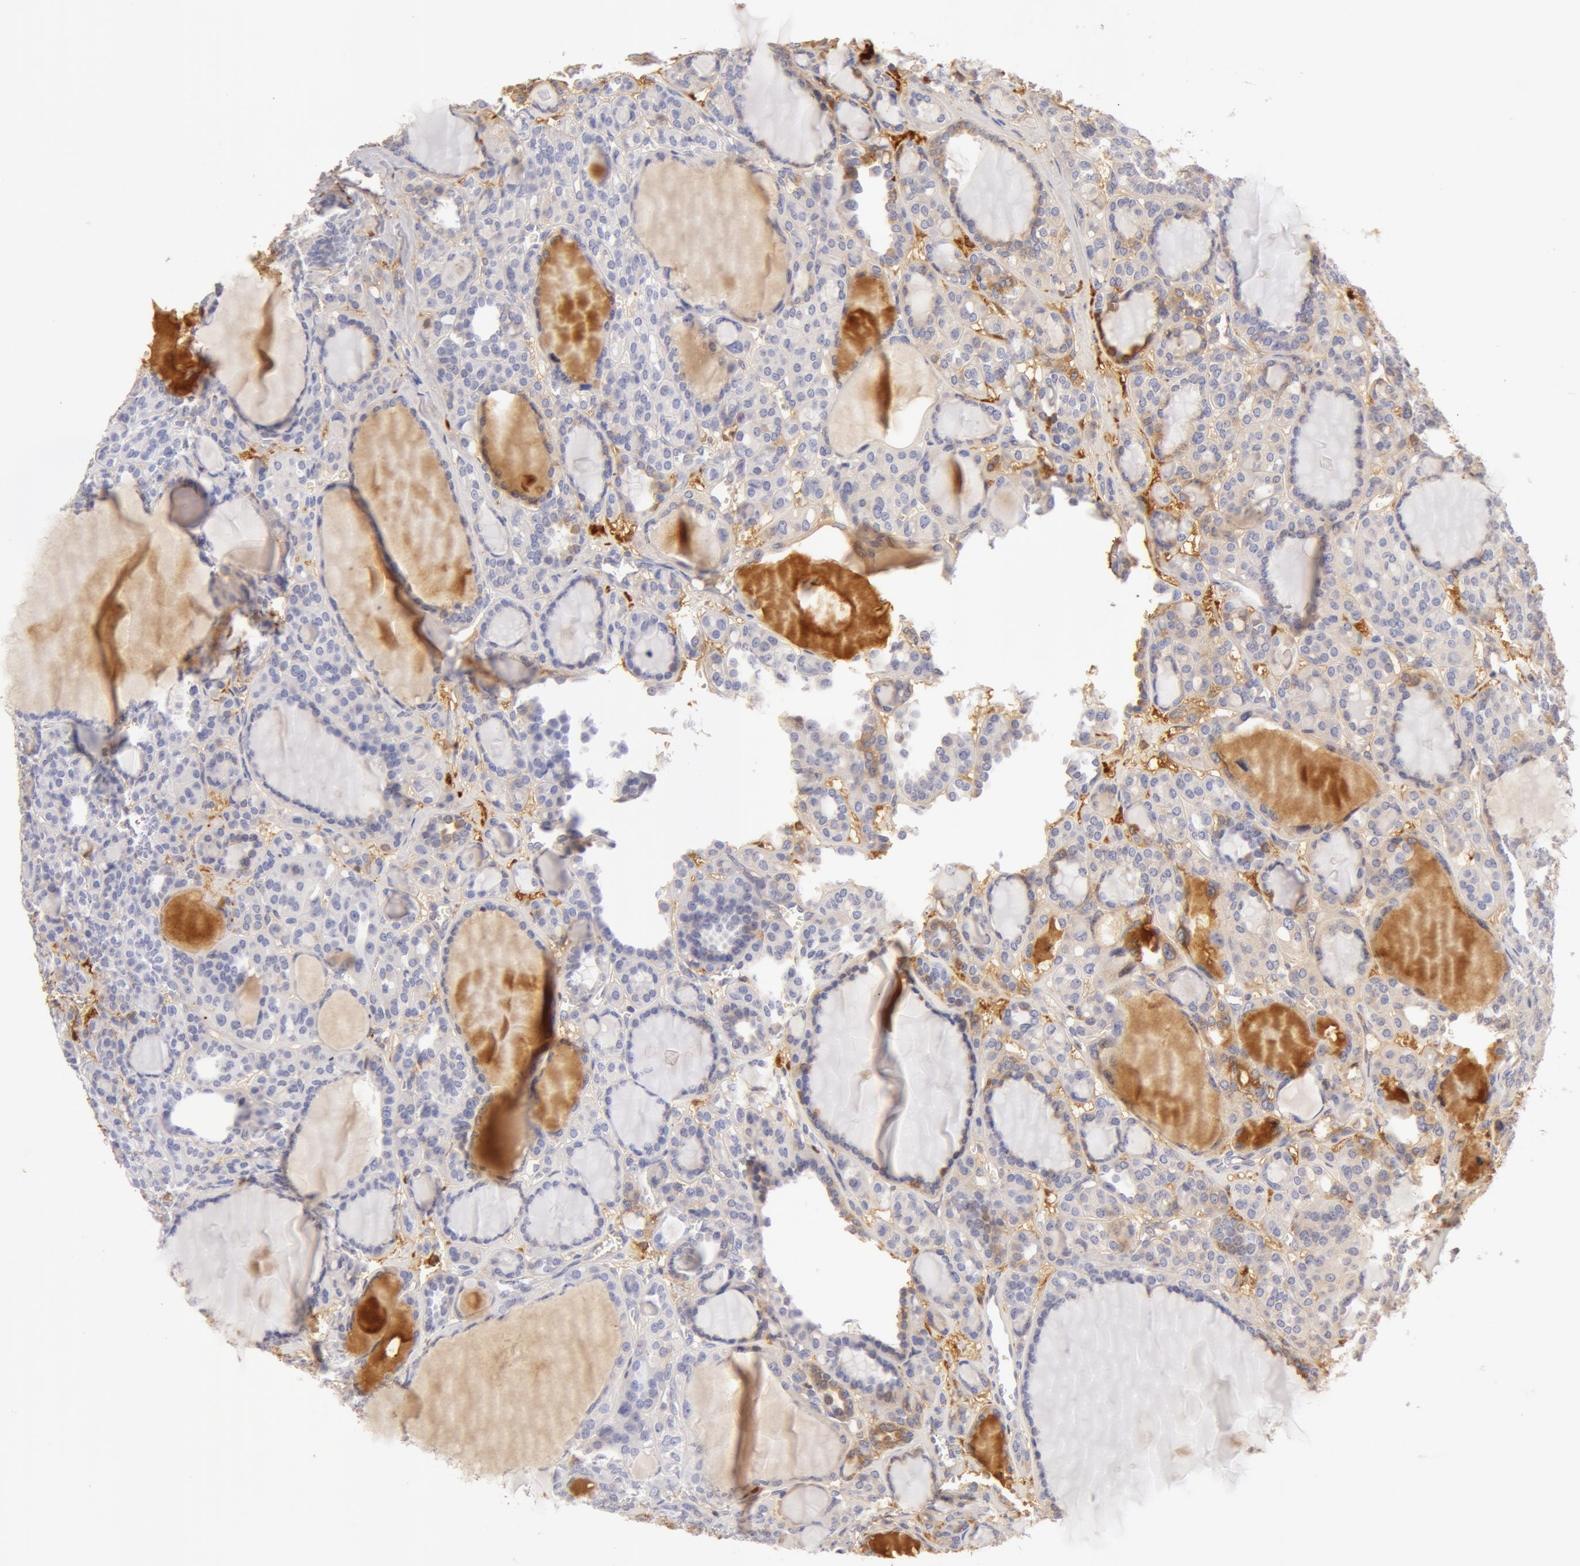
{"staining": {"intensity": "negative", "quantity": "none", "location": "none"}, "tissue": "thyroid cancer", "cell_type": "Tumor cells", "image_type": "cancer", "snomed": [{"axis": "morphology", "description": "Follicular adenoma carcinoma, NOS"}, {"axis": "topography", "description": "Thyroid gland"}], "caption": "Tumor cells show no significant protein expression in follicular adenoma carcinoma (thyroid).", "gene": "AHSG", "patient": {"sex": "female", "age": 71}}